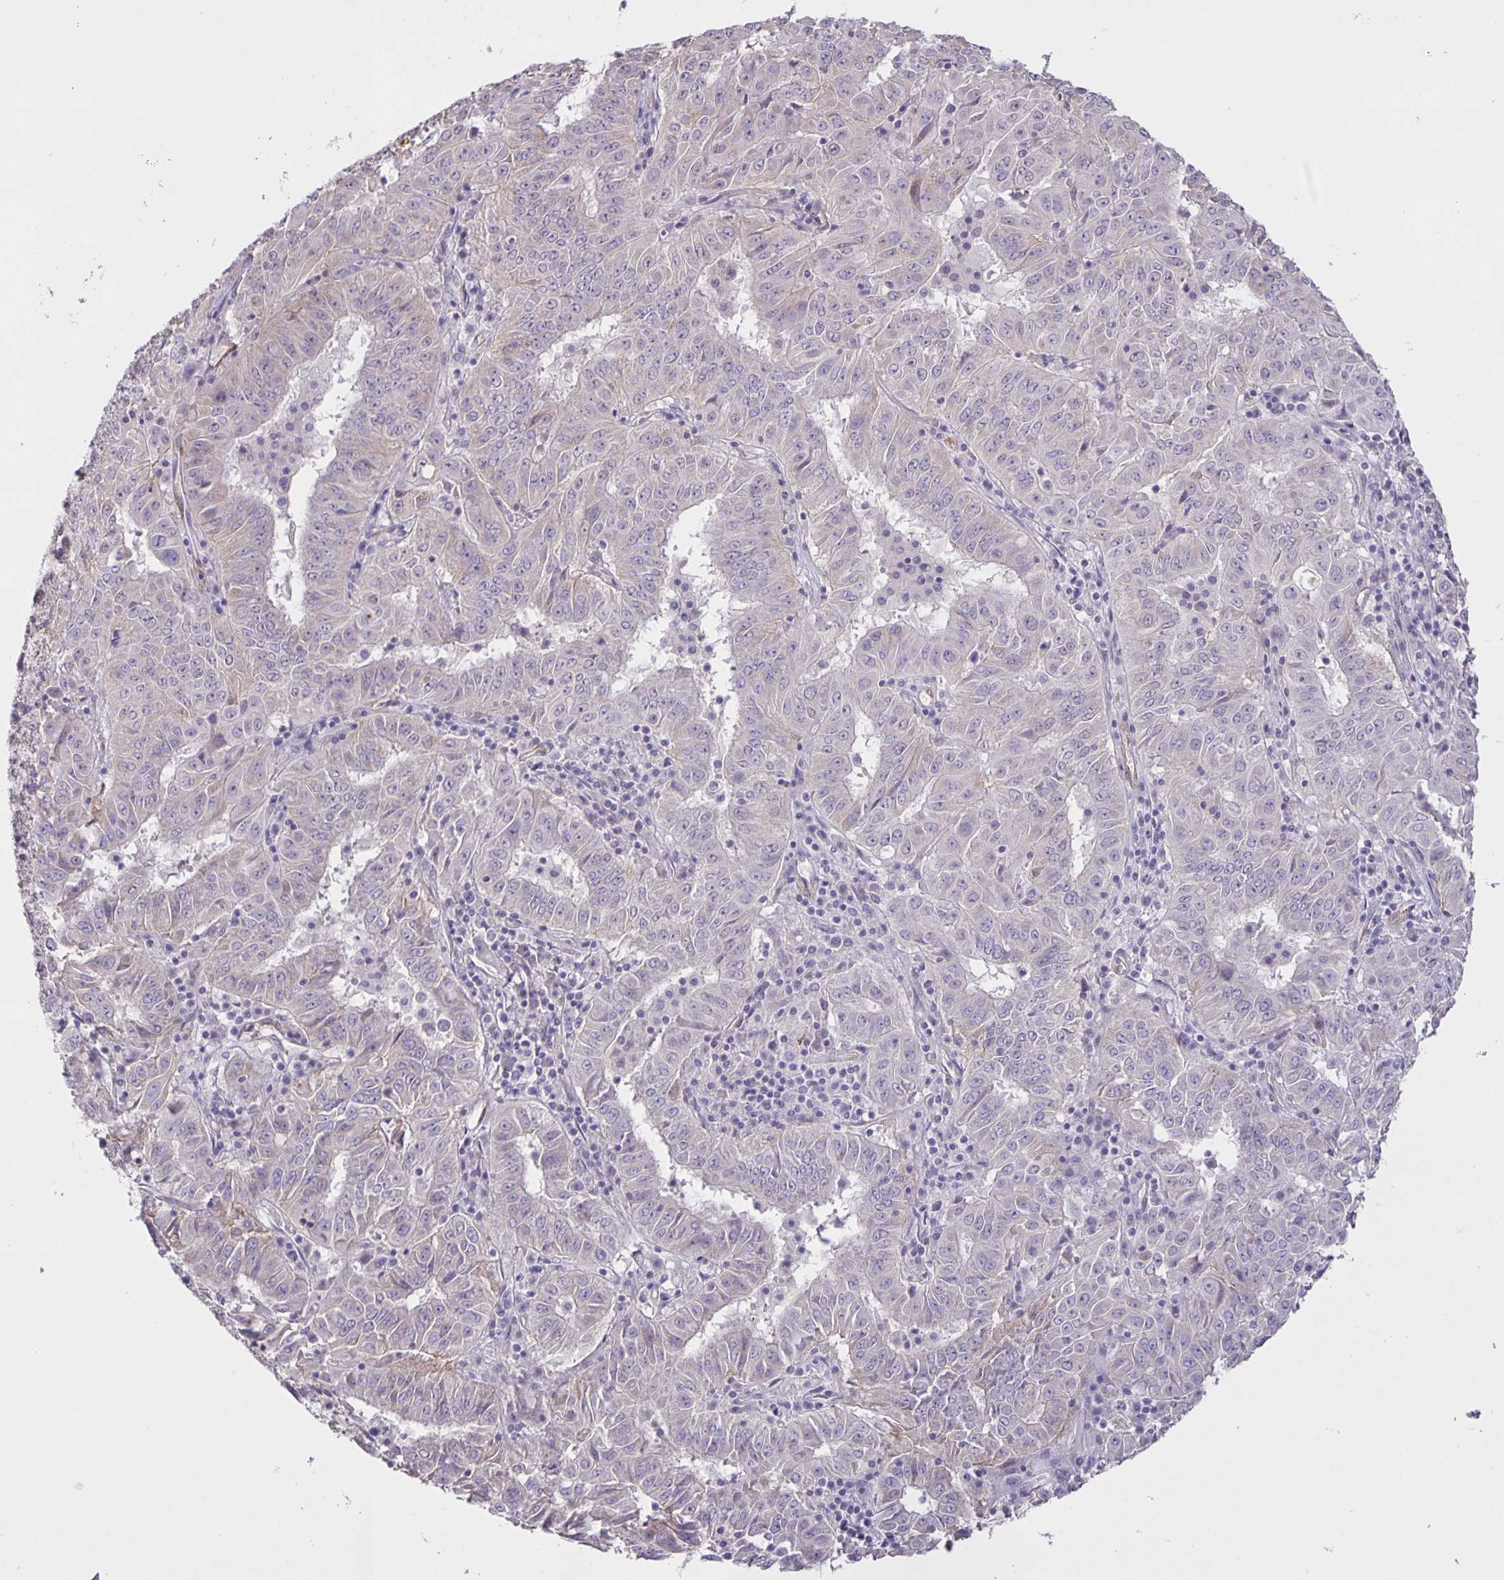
{"staining": {"intensity": "negative", "quantity": "none", "location": "none"}, "tissue": "pancreatic cancer", "cell_type": "Tumor cells", "image_type": "cancer", "snomed": [{"axis": "morphology", "description": "Adenocarcinoma, NOS"}, {"axis": "topography", "description": "Pancreas"}], "caption": "IHC micrograph of neoplastic tissue: adenocarcinoma (pancreatic) stained with DAB shows no significant protein positivity in tumor cells.", "gene": "SRCIN1", "patient": {"sex": "male", "age": 63}}